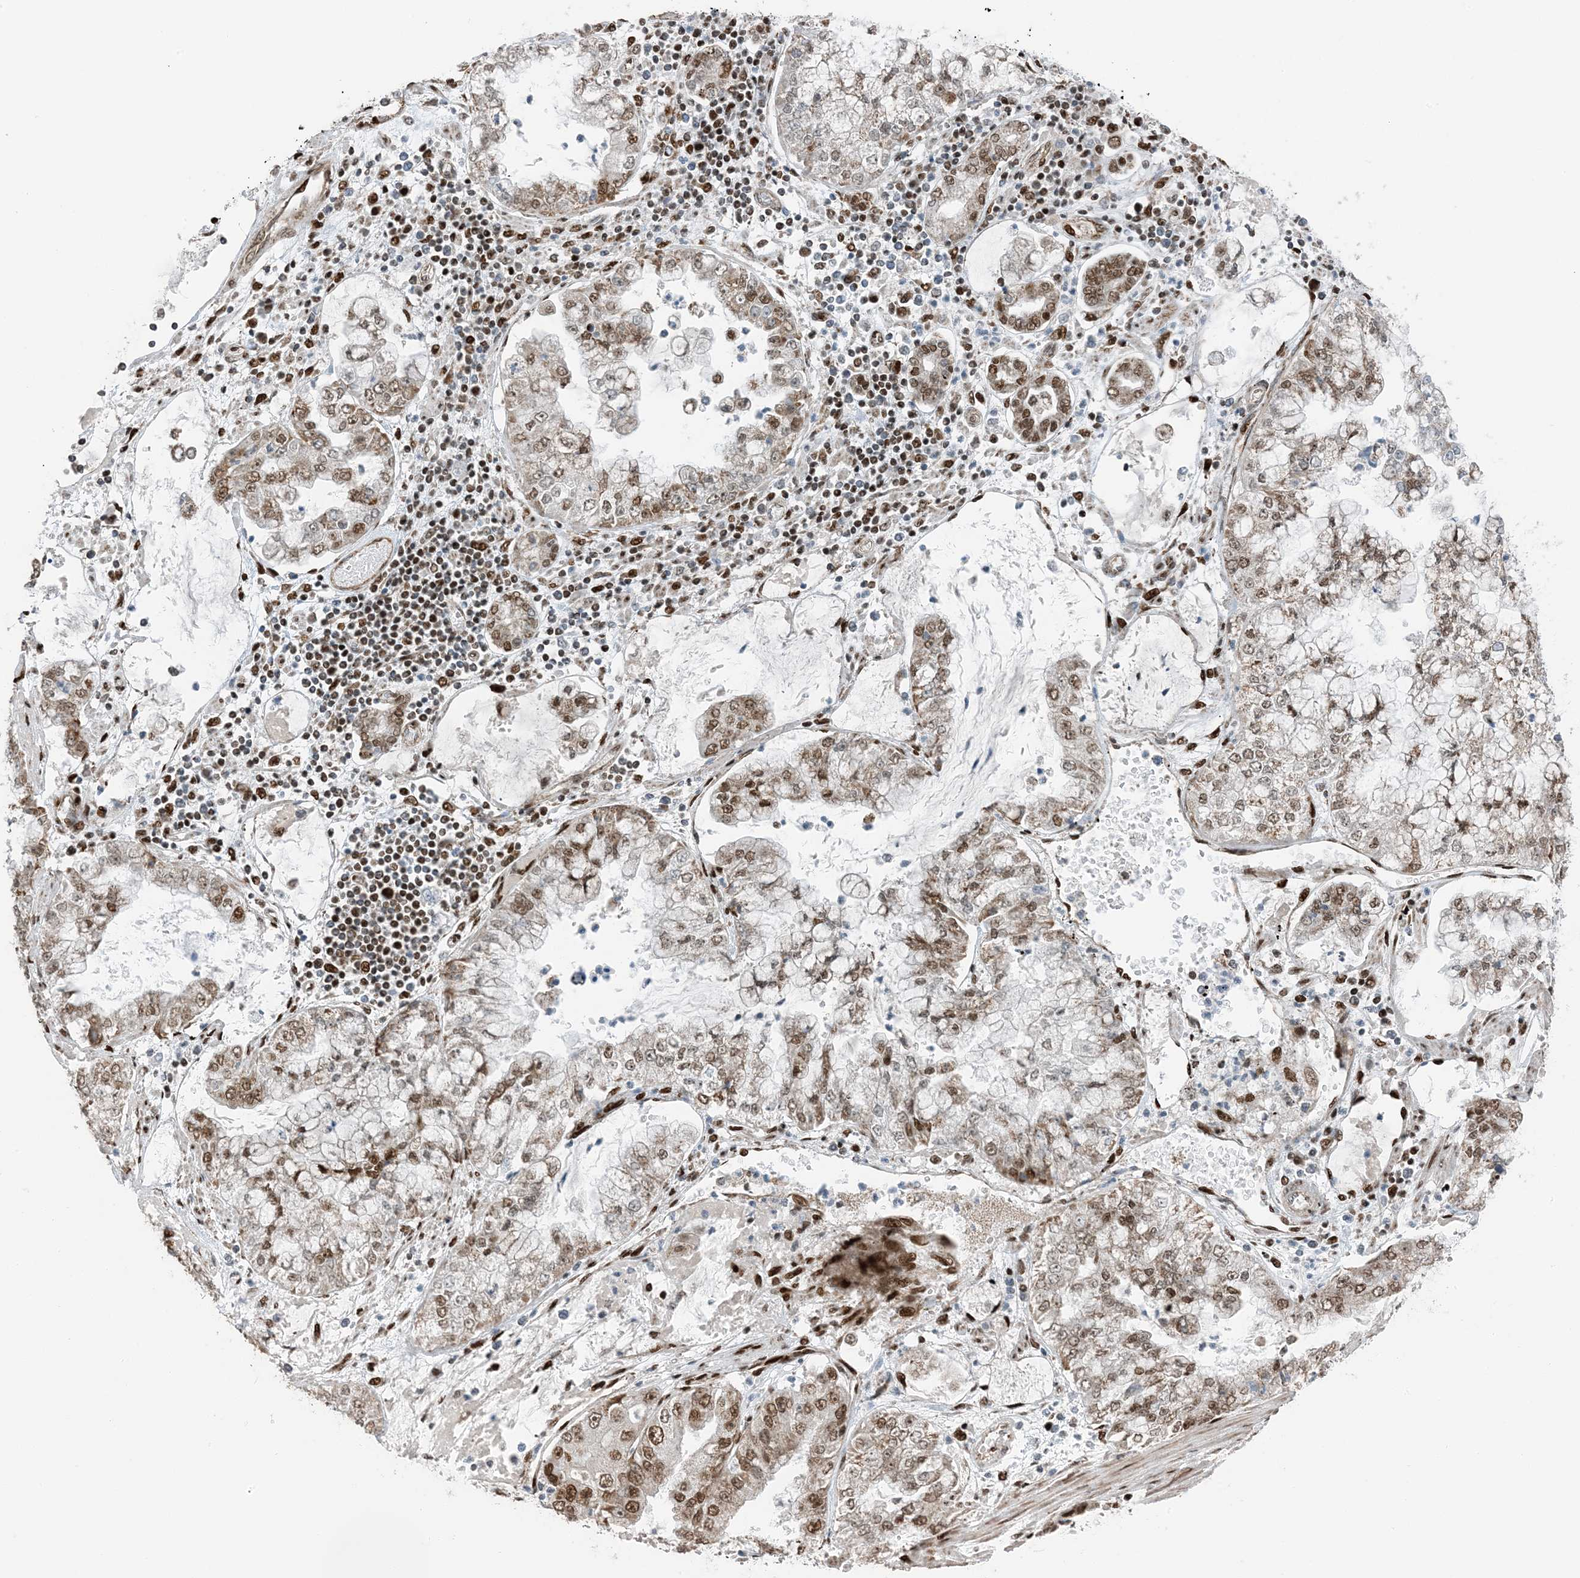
{"staining": {"intensity": "moderate", "quantity": ">75%", "location": "nuclear"}, "tissue": "stomach cancer", "cell_type": "Tumor cells", "image_type": "cancer", "snomed": [{"axis": "morphology", "description": "Adenocarcinoma, NOS"}, {"axis": "topography", "description": "Stomach"}], "caption": "Adenocarcinoma (stomach) was stained to show a protein in brown. There is medium levels of moderate nuclear expression in about >75% of tumor cells.", "gene": "PILRB", "patient": {"sex": "male", "age": 76}}